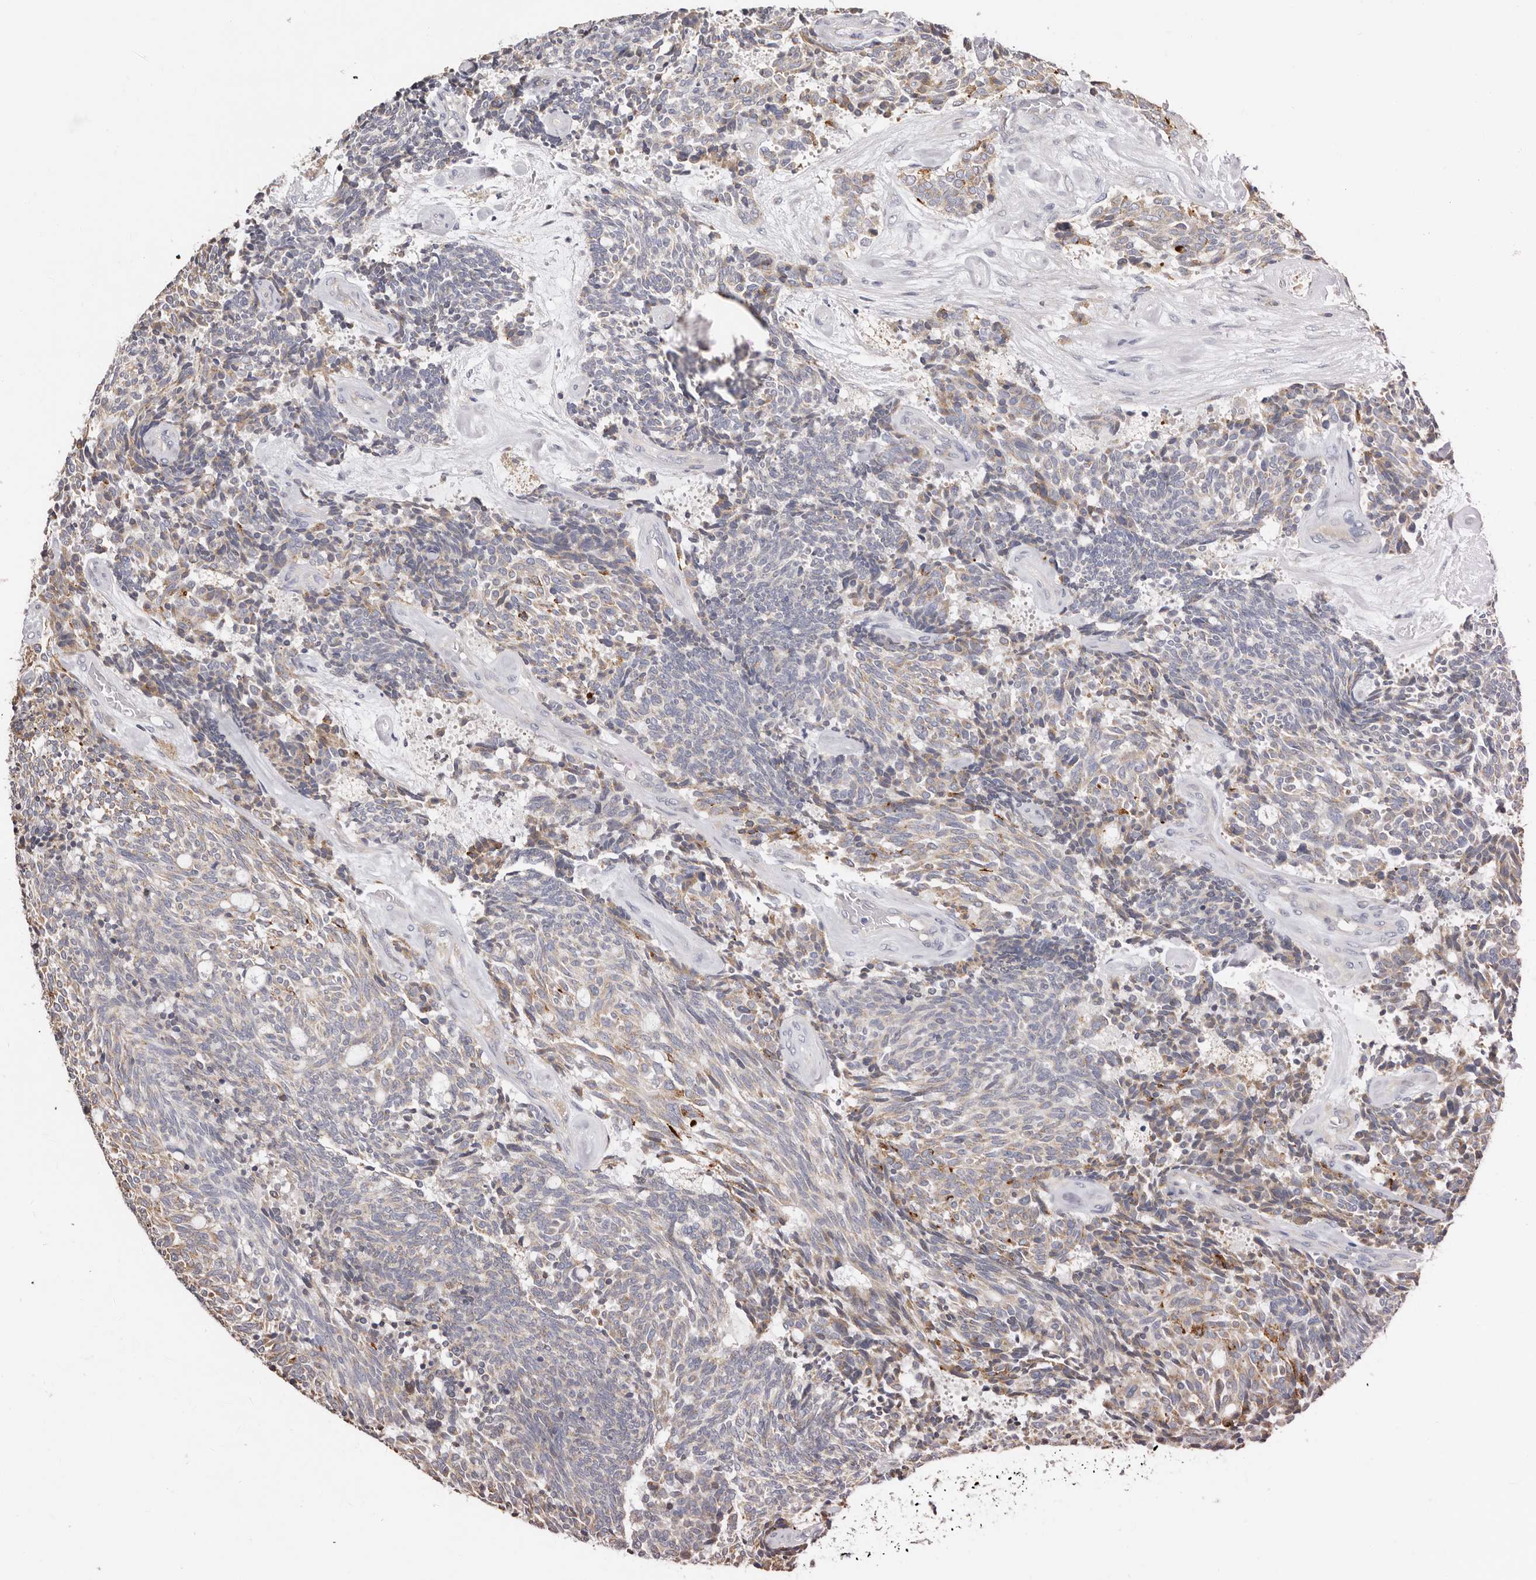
{"staining": {"intensity": "moderate", "quantity": "<25%", "location": "cytoplasmic/membranous"}, "tissue": "carcinoid", "cell_type": "Tumor cells", "image_type": "cancer", "snomed": [{"axis": "morphology", "description": "Carcinoid, malignant, NOS"}, {"axis": "topography", "description": "Pancreas"}], "caption": "Immunohistochemistry of carcinoid reveals low levels of moderate cytoplasmic/membranous positivity in about <25% of tumor cells.", "gene": "ASIC5", "patient": {"sex": "female", "age": 54}}